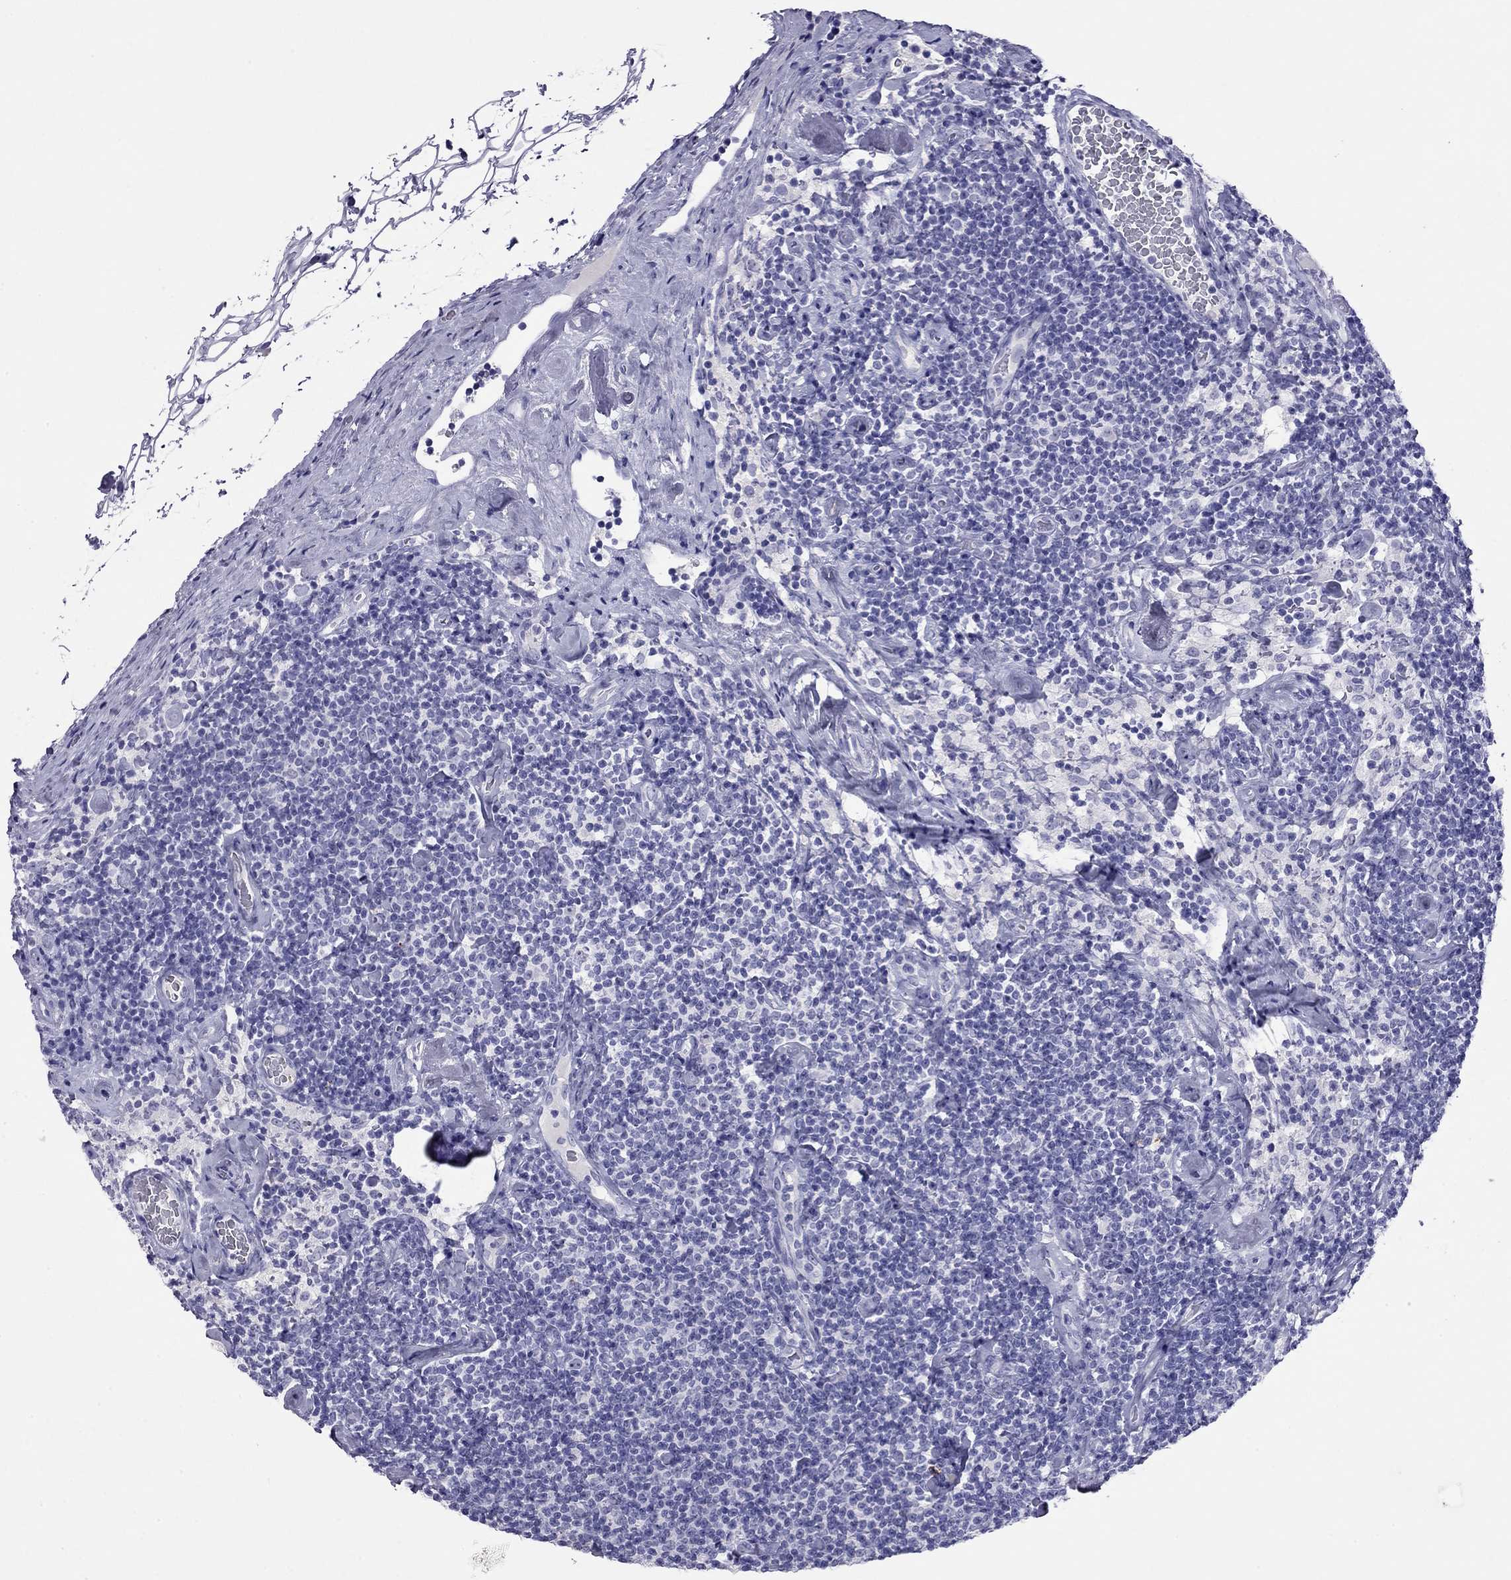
{"staining": {"intensity": "negative", "quantity": "none", "location": "none"}, "tissue": "lymphoma", "cell_type": "Tumor cells", "image_type": "cancer", "snomed": [{"axis": "morphology", "description": "Malignant lymphoma, non-Hodgkin's type, Low grade"}, {"axis": "topography", "description": "Lymph node"}], "caption": "Immunohistochemistry (IHC) of lymphoma demonstrates no positivity in tumor cells.", "gene": "ODF4", "patient": {"sex": "male", "age": 81}}